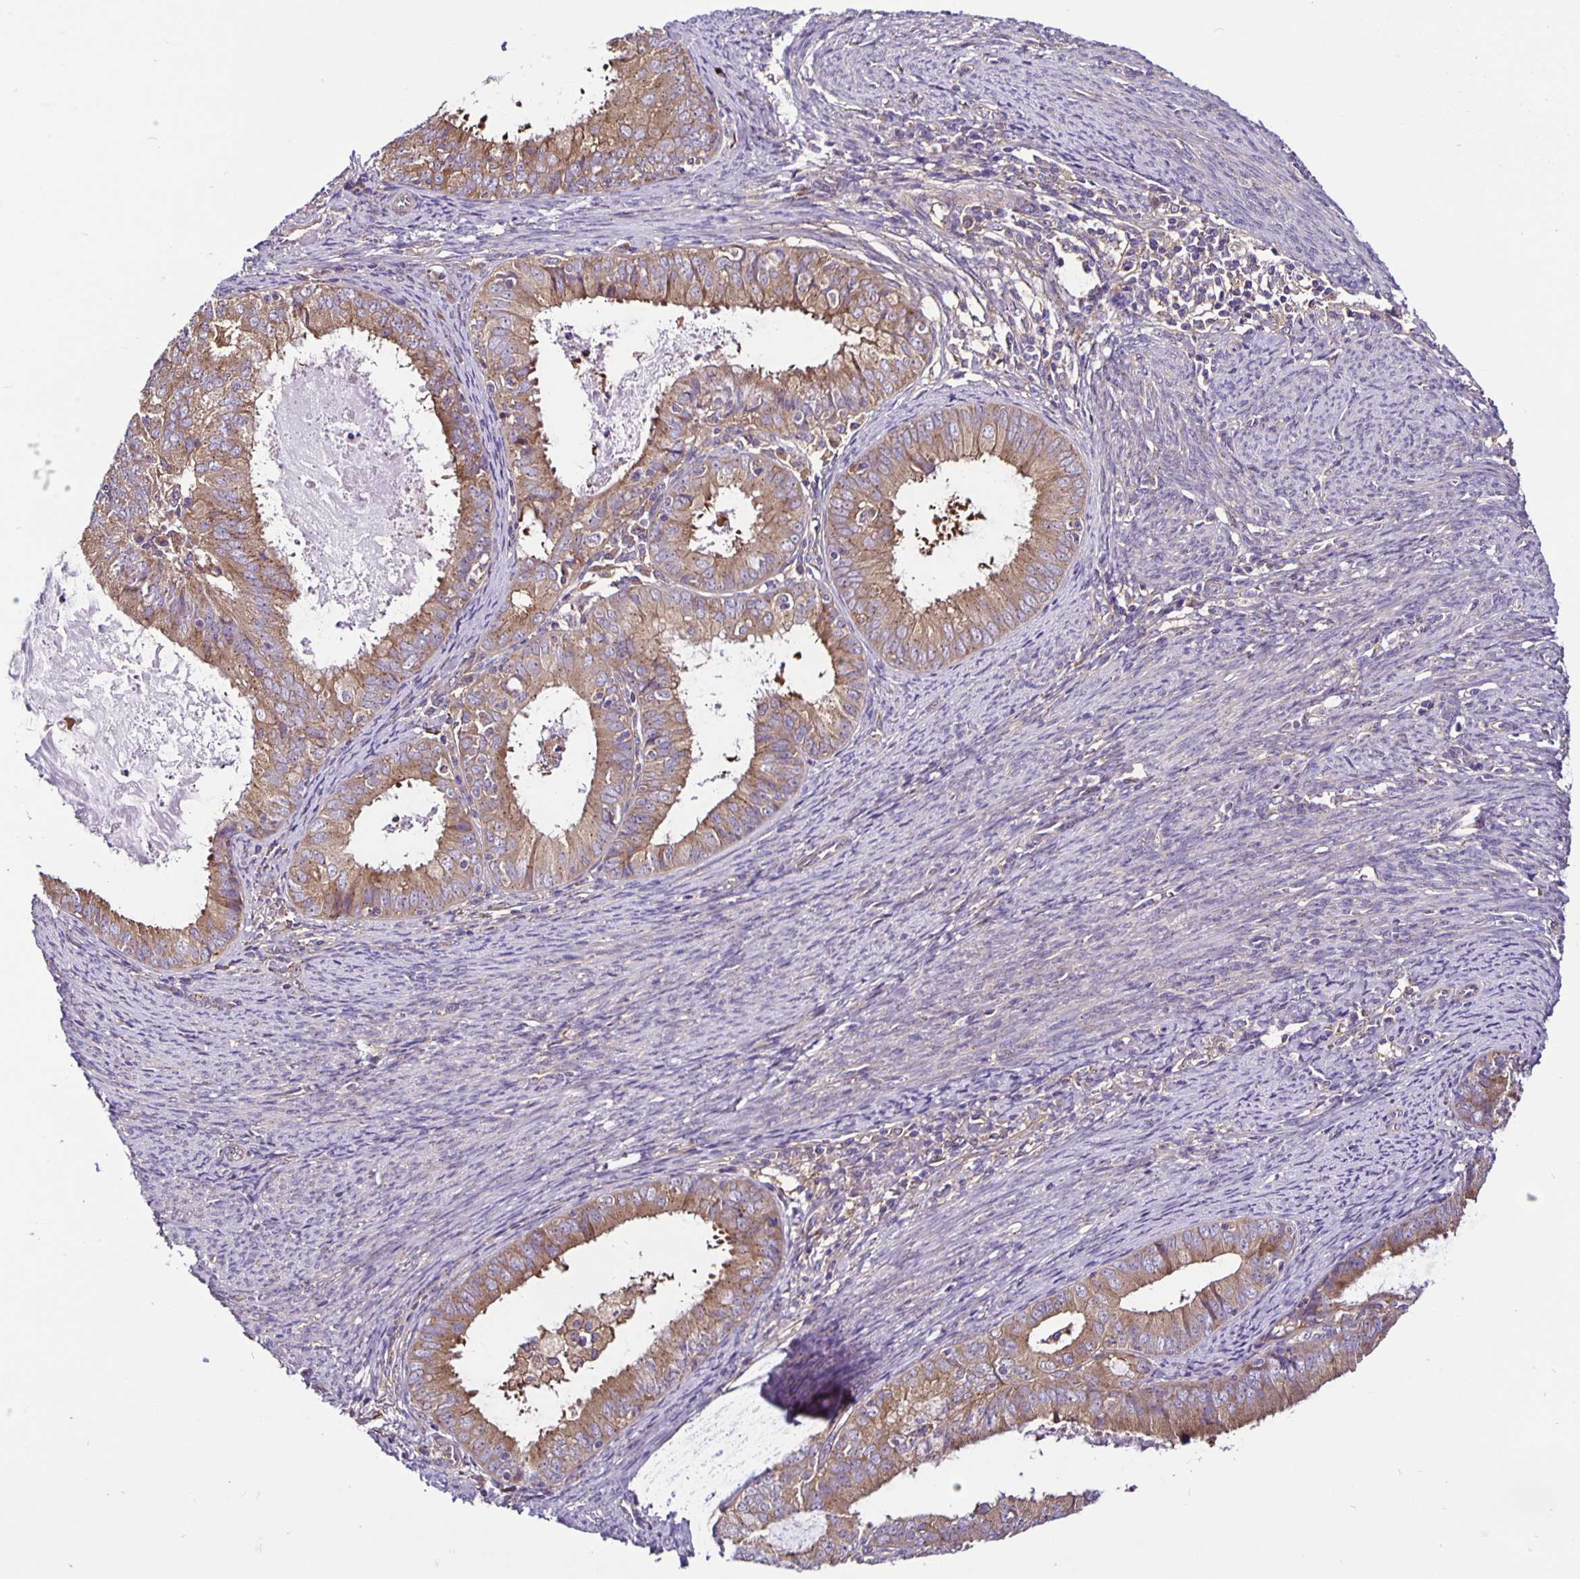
{"staining": {"intensity": "moderate", "quantity": ">75%", "location": "cytoplasmic/membranous"}, "tissue": "endometrial cancer", "cell_type": "Tumor cells", "image_type": "cancer", "snomed": [{"axis": "morphology", "description": "Adenocarcinoma, NOS"}, {"axis": "topography", "description": "Endometrium"}], "caption": "This micrograph exhibits IHC staining of human endometrial cancer (adenocarcinoma), with medium moderate cytoplasmic/membranous expression in approximately >75% of tumor cells.", "gene": "SNX5", "patient": {"sex": "female", "age": 57}}